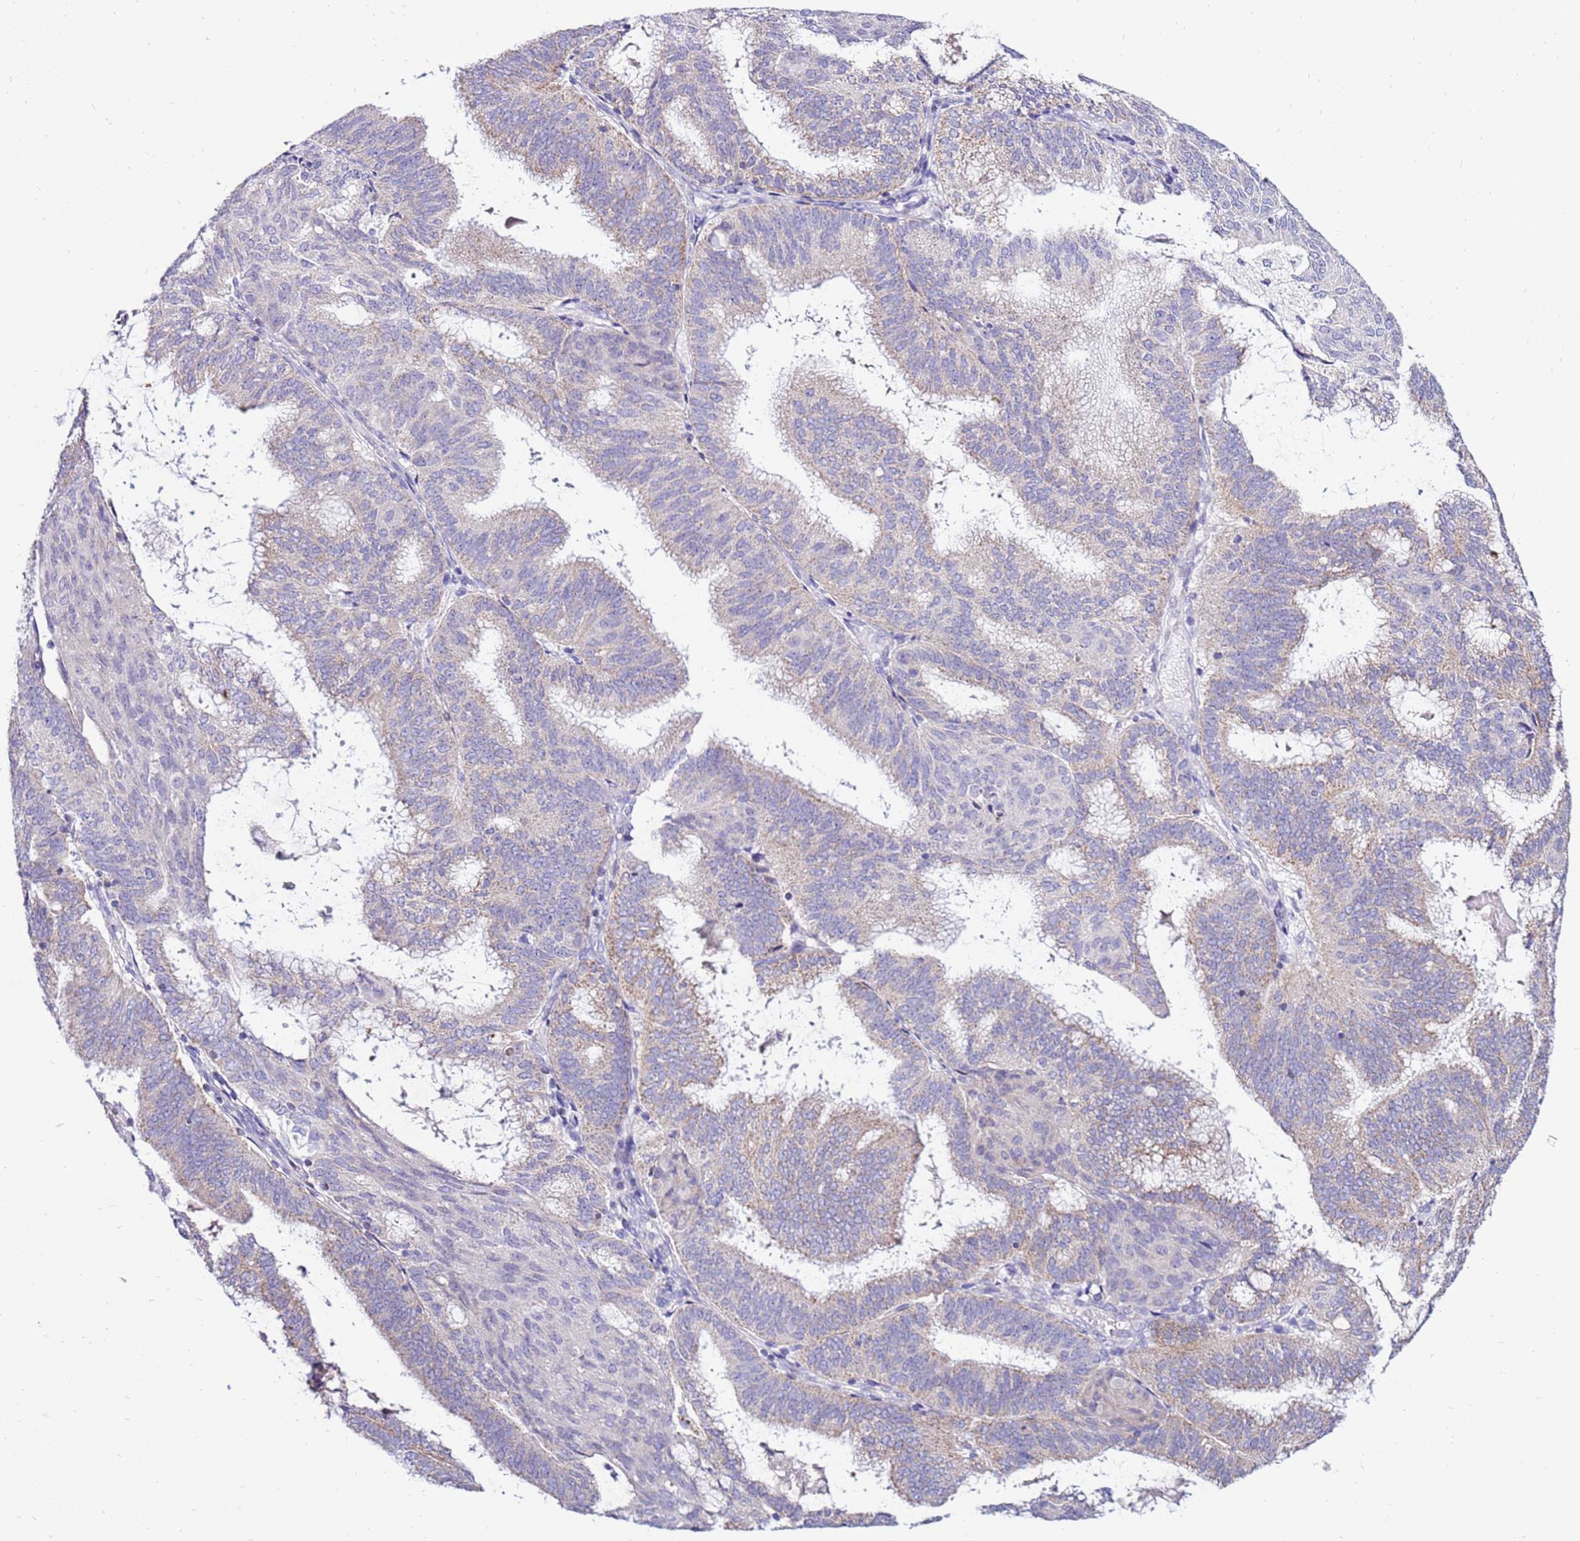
{"staining": {"intensity": "weak", "quantity": "25%-75%", "location": "cytoplasmic/membranous"}, "tissue": "endometrial cancer", "cell_type": "Tumor cells", "image_type": "cancer", "snomed": [{"axis": "morphology", "description": "Adenocarcinoma, NOS"}, {"axis": "topography", "description": "Endometrium"}], "caption": "A histopathology image of adenocarcinoma (endometrial) stained for a protein reveals weak cytoplasmic/membranous brown staining in tumor cells. The staining was performed using DAB, with brown indicating positive protein expression. Nuclei are stained blue with hematoxylin.", "gene": "IGF1R", "patient": {"sex": "female", "age": 49}}